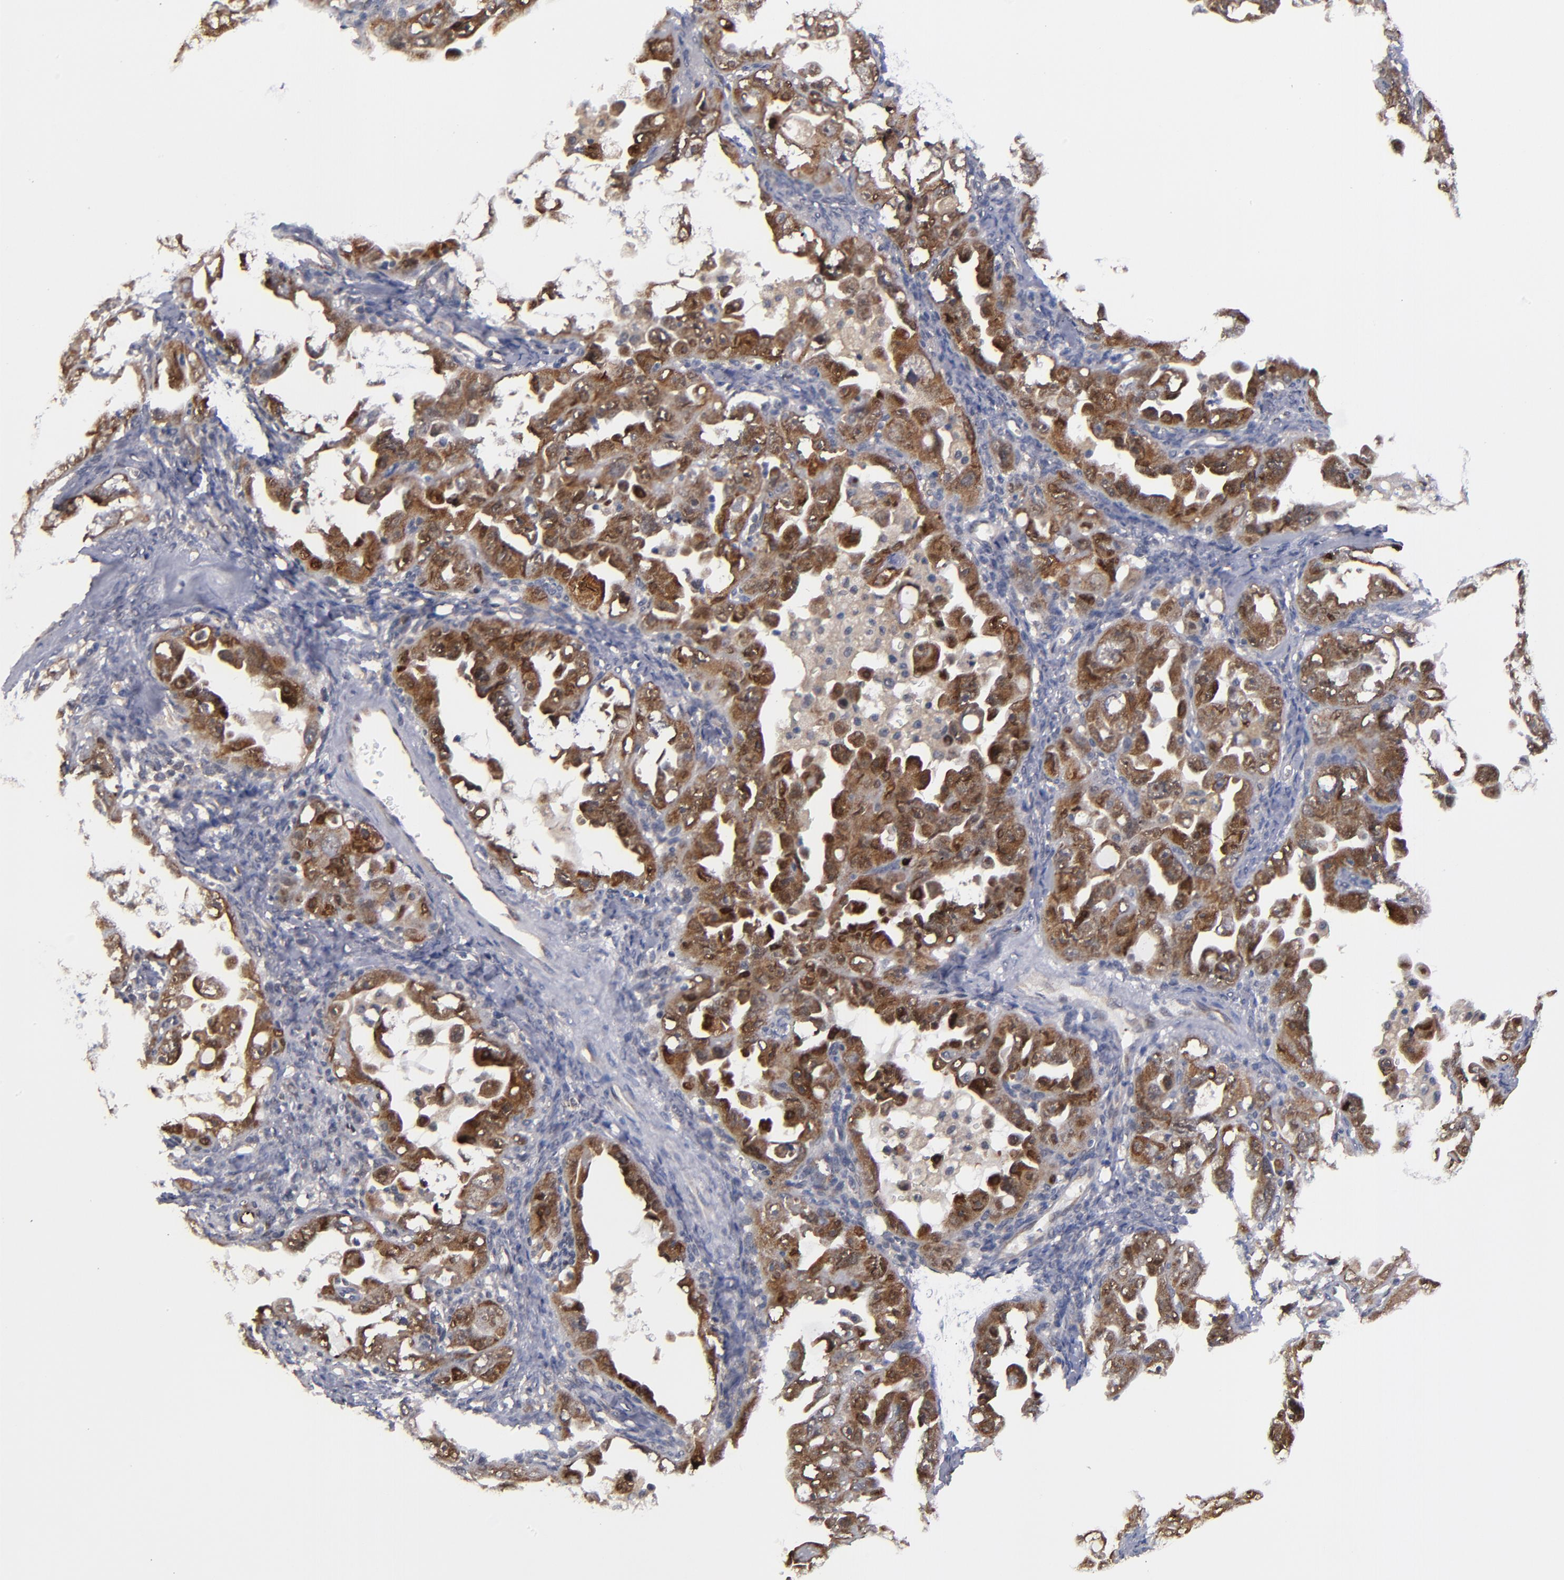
{"staining": {"intensity": "strong", "quantity": ">75%", "location": "cytoplasmic/membranous"}, "tissue": "ovarian cancer", "cell_type": "Tumor cells", "image_type": "cancer", "snomed": [{"axis": "morphology", "description": "Cystadenocarcinoma, serous, NOS"}, {"axis": "topography", "description": "Ovary"}], "caption": "Ovarian cancer (serous cystadenocarcinoma) stained with a protein marker reveals strong staining in tumor cells.", "gene": "ALG13", "patient": {"sex": "female", "age": 66}}